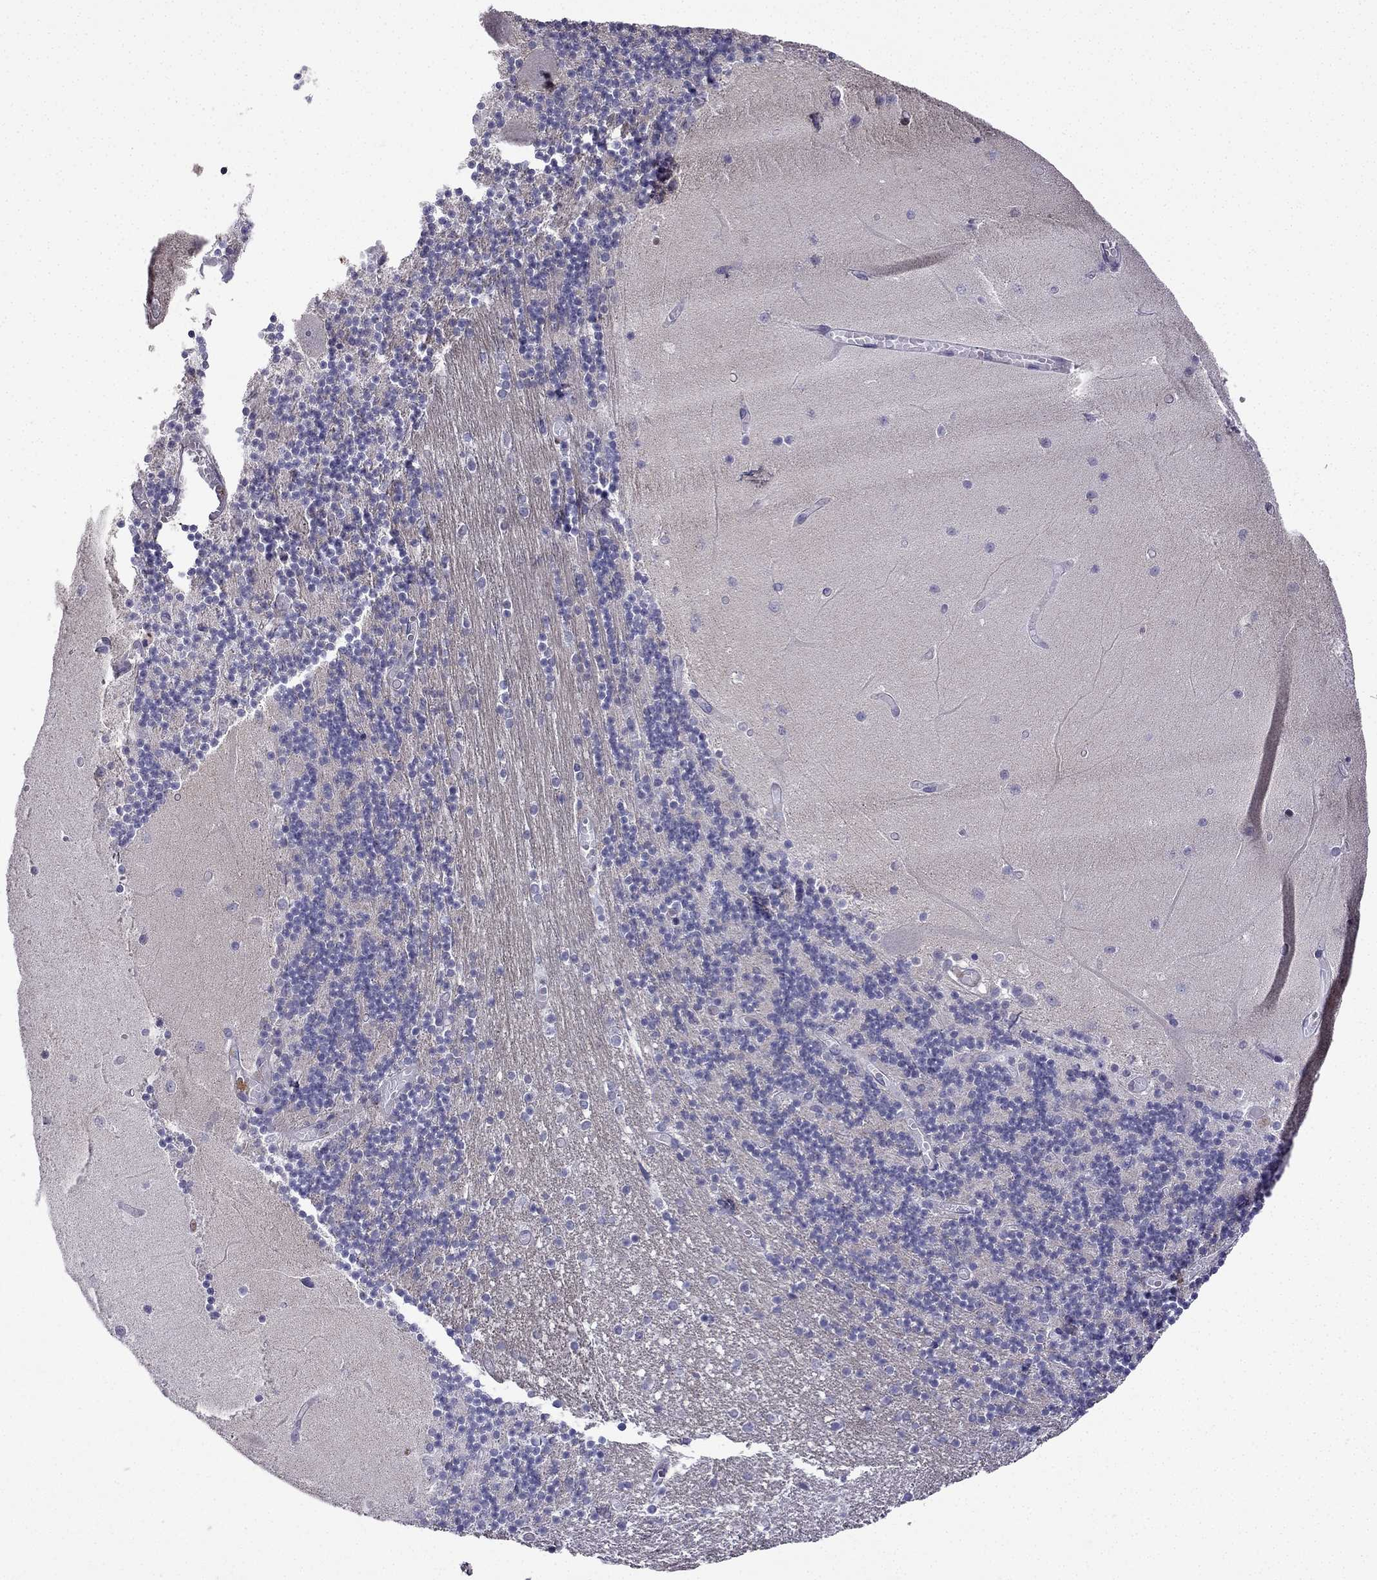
{"staining": {"intensity": "negative", "quantity": "none", "location": "none"}, "tissue": "cerebellum", "cell_type": "Cells in granular layer", "image_type": "normal", "snomed": [{"axis": "morphology", "description": "Normal tissue, NOS"}, {"axis": "topography", "description": "Cerebellum"}], "caption": "Immunohistochemistry photomicrograph of normal cerebellum: human cerebellum stained with DAB exhibits no significant protein staining in cells in granular layer.", "gene": "UHRF1", "patient": {"sex": "female", "age": 28}}